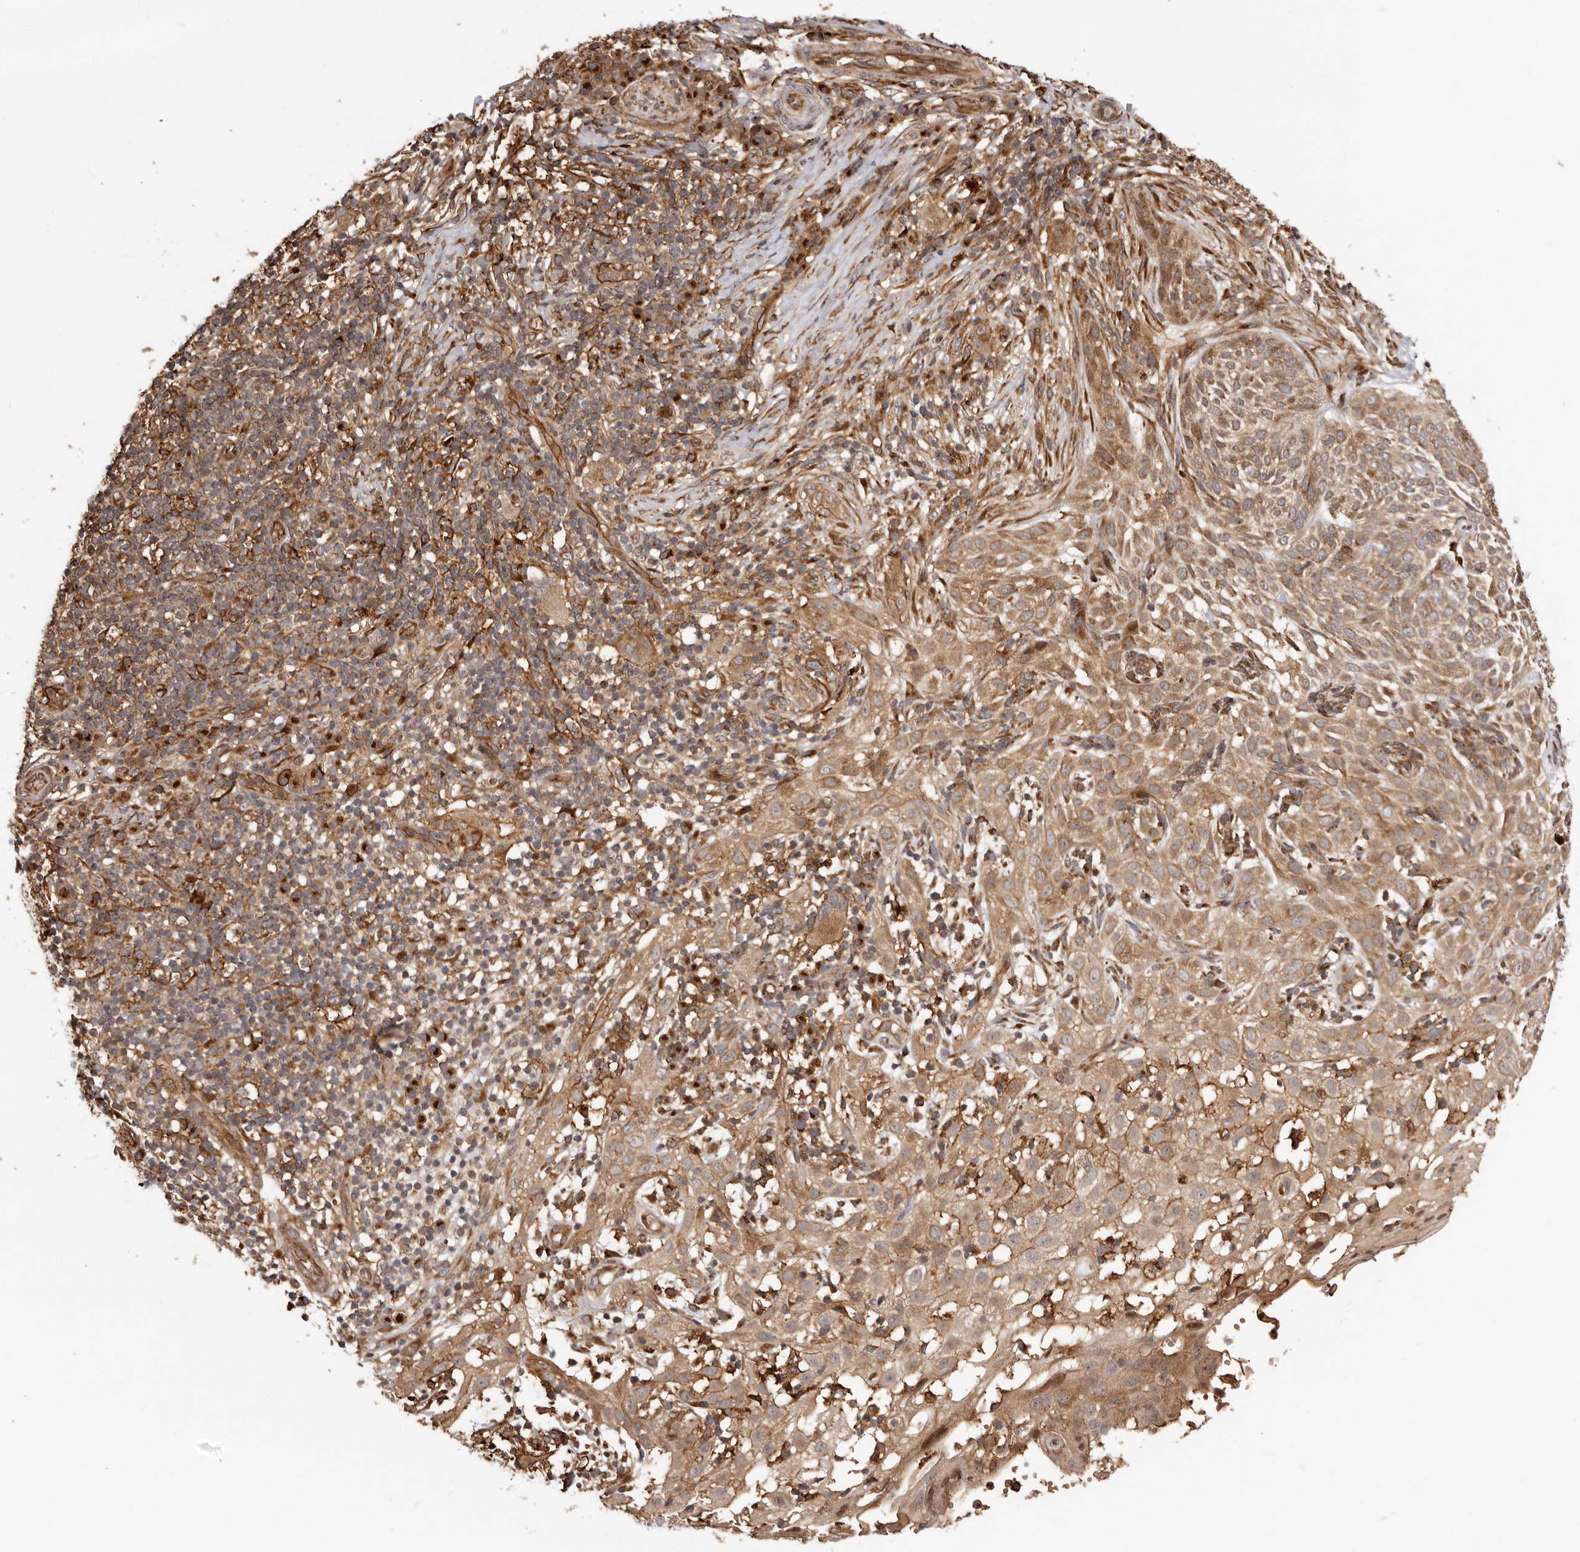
{"staining": {"intensity": "moderate", "quantity": ">75%", "location": "cytoplasmic/membranous"}, "tissue": "skin cancer", "cell_type": "Tumor cells", "image_type": "cancer", "snomed": [{"axis": "morphology", "description": "Basal cell carcinoma"}, {"axis": "topography", "description": "Skin"}], "caption": "A histopathology image of skin cancer (basal cell carcinoma) stained for a protein reveals moderate cytoplasmic/membranous brown staining in tumor cells.", "gene": "GPR27", "patient": {"sex": "female", "age": 64}}